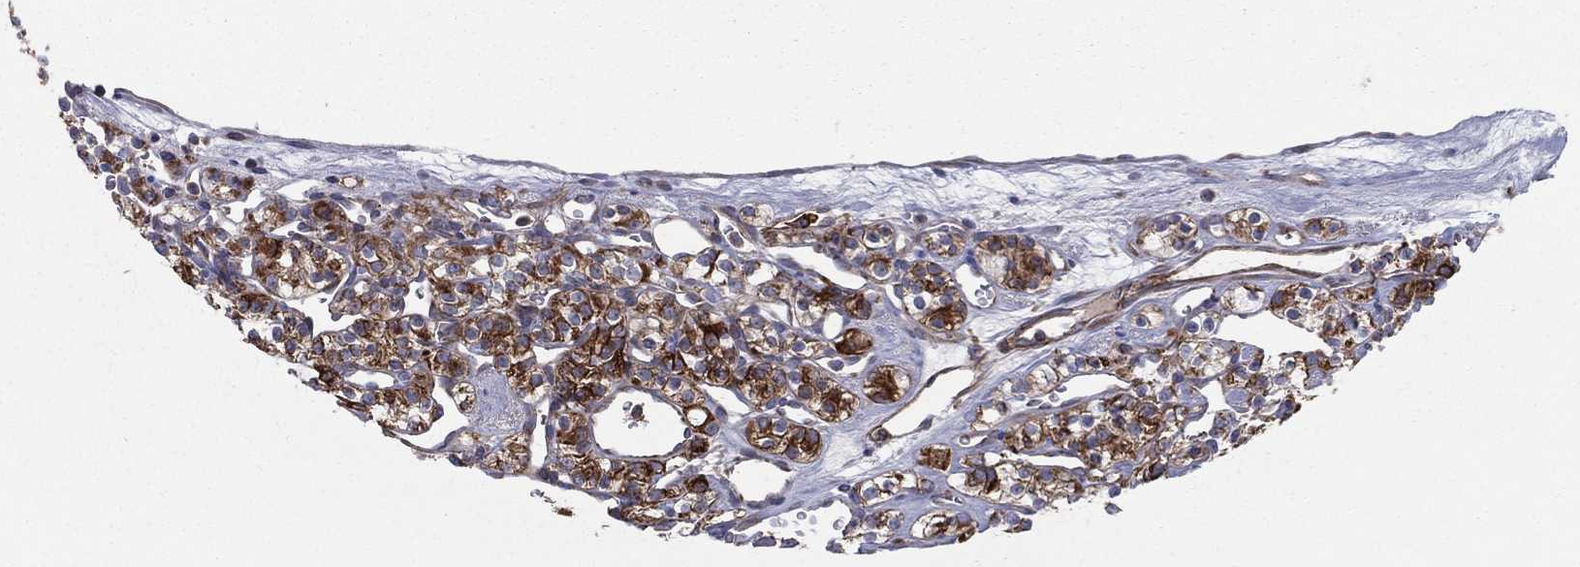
{"staining": {"intensity": "moderate", "quantity": ">75%", "location": "cytoplasmic/membranous"}, "tissue": "renal cancer", "cell_type": "Tumor cells", "image_type": "cancer", "snomed": [{"axis": "morphology", "description": "Adenocarcinoma, NOS"}, {"axis": "topography", "description": "Kidney"}], "caption": "Immunohistochemical staining of renal cancer reveals medium levels of moderate cytoplasmic/membranous protein expression in approximately >75% of tumor cells.", "gene": "MIX23", "patient": {"sex": "male", "age": 77}}